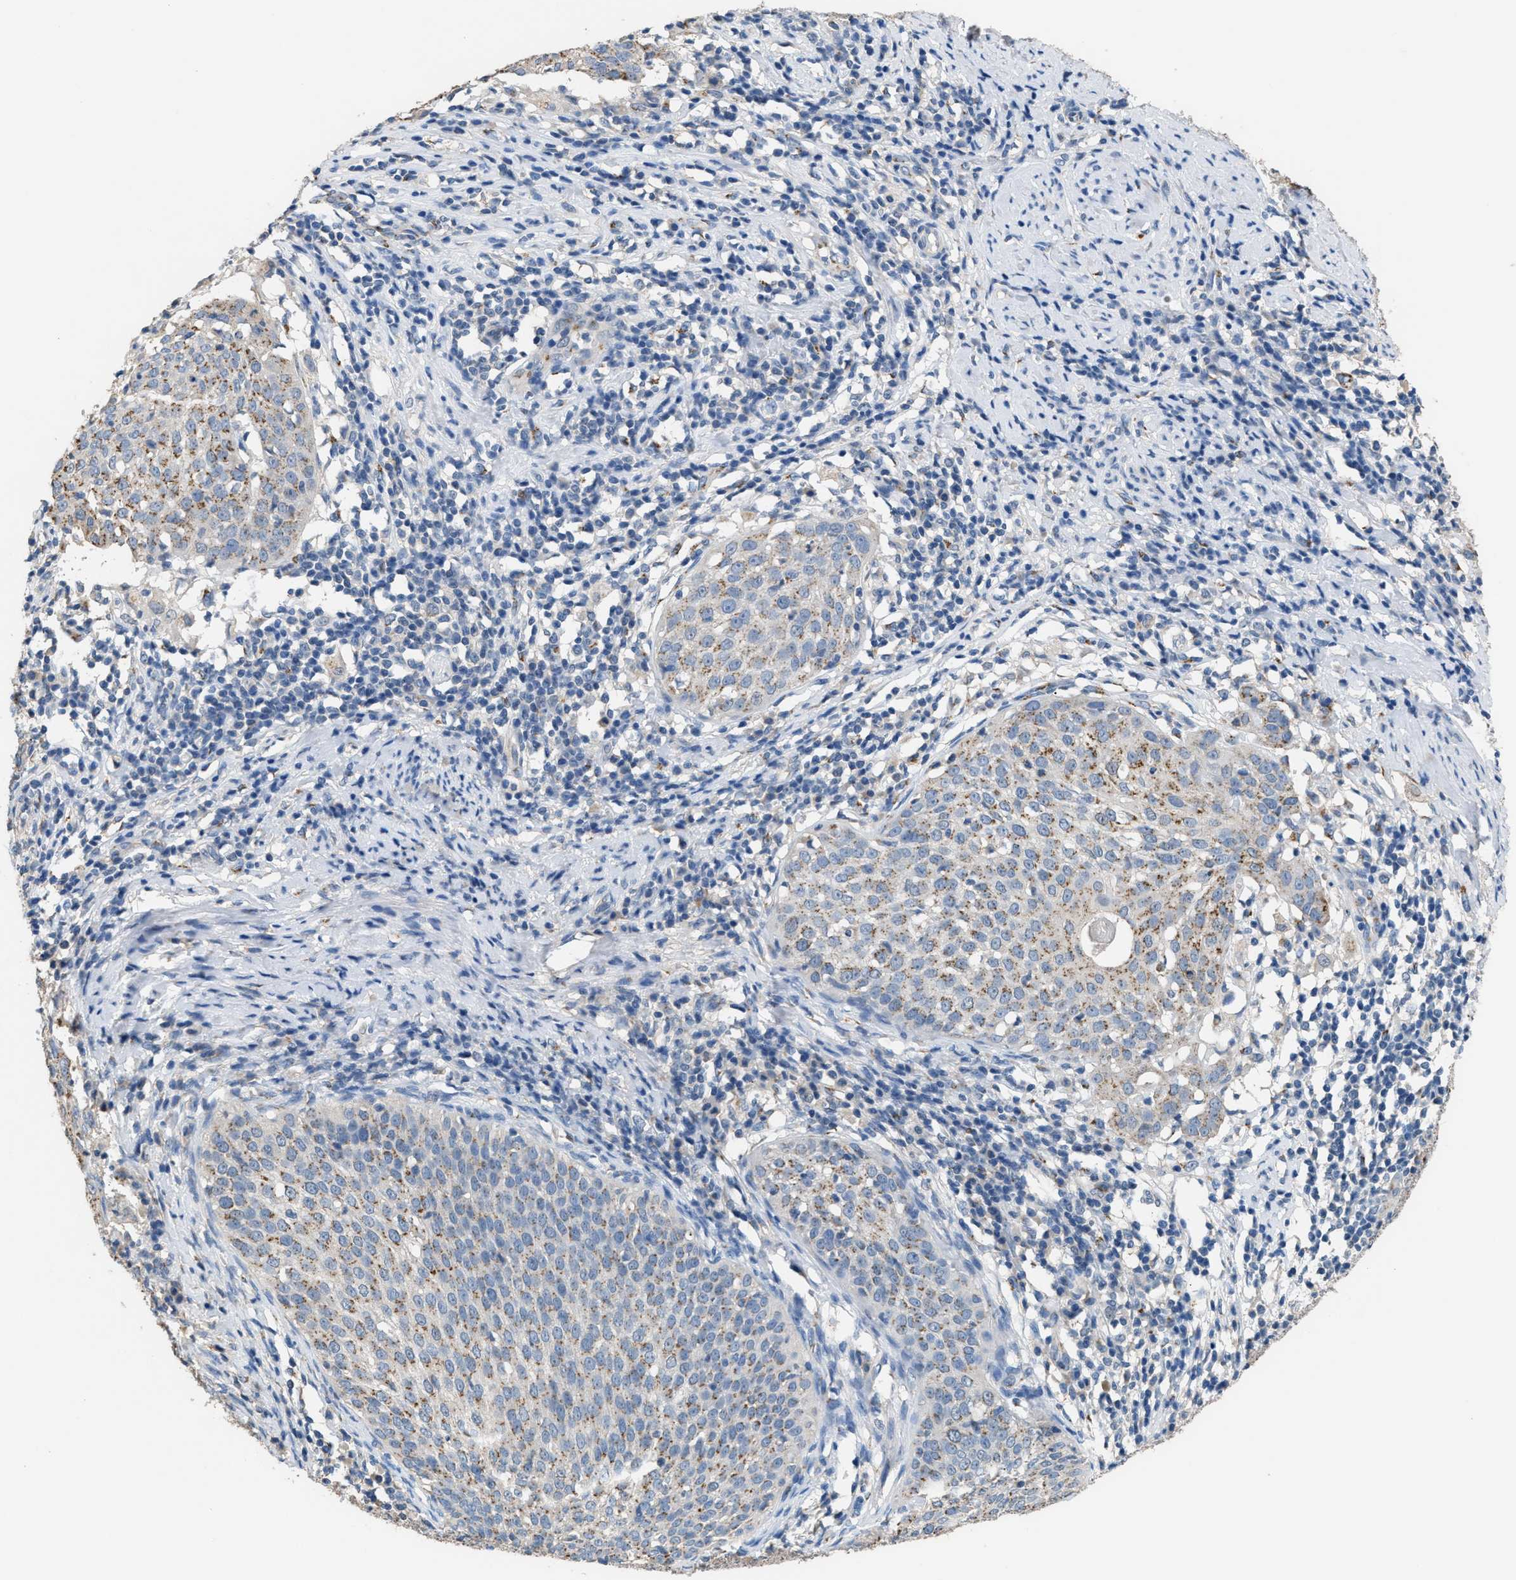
{"staining": {"intensity": "moderate", "quantity": ">75%", "location": "cytoplasmic/membranous"}, "tissue": "cervical cancer", "cell_type": "Tumor cells", "image_type": "cancer", "snomed": [{"axis": "morphology", "description": "Squamous cell carcinoma, NOS"}, {"axis": "topography", "description": "Cervix"}], "caption": "High-magnification brightfield microscopy of squamous cell carcinoma (cervical) stained with DAB (brown) and counterstained with hematoxylin (blue). tumor cells exhibit moderate cytoplasmic/membranous expression is seen in about>75% of cells.", "gene": "GOLM1", "patient": {"sex": "female", "age": 51}}